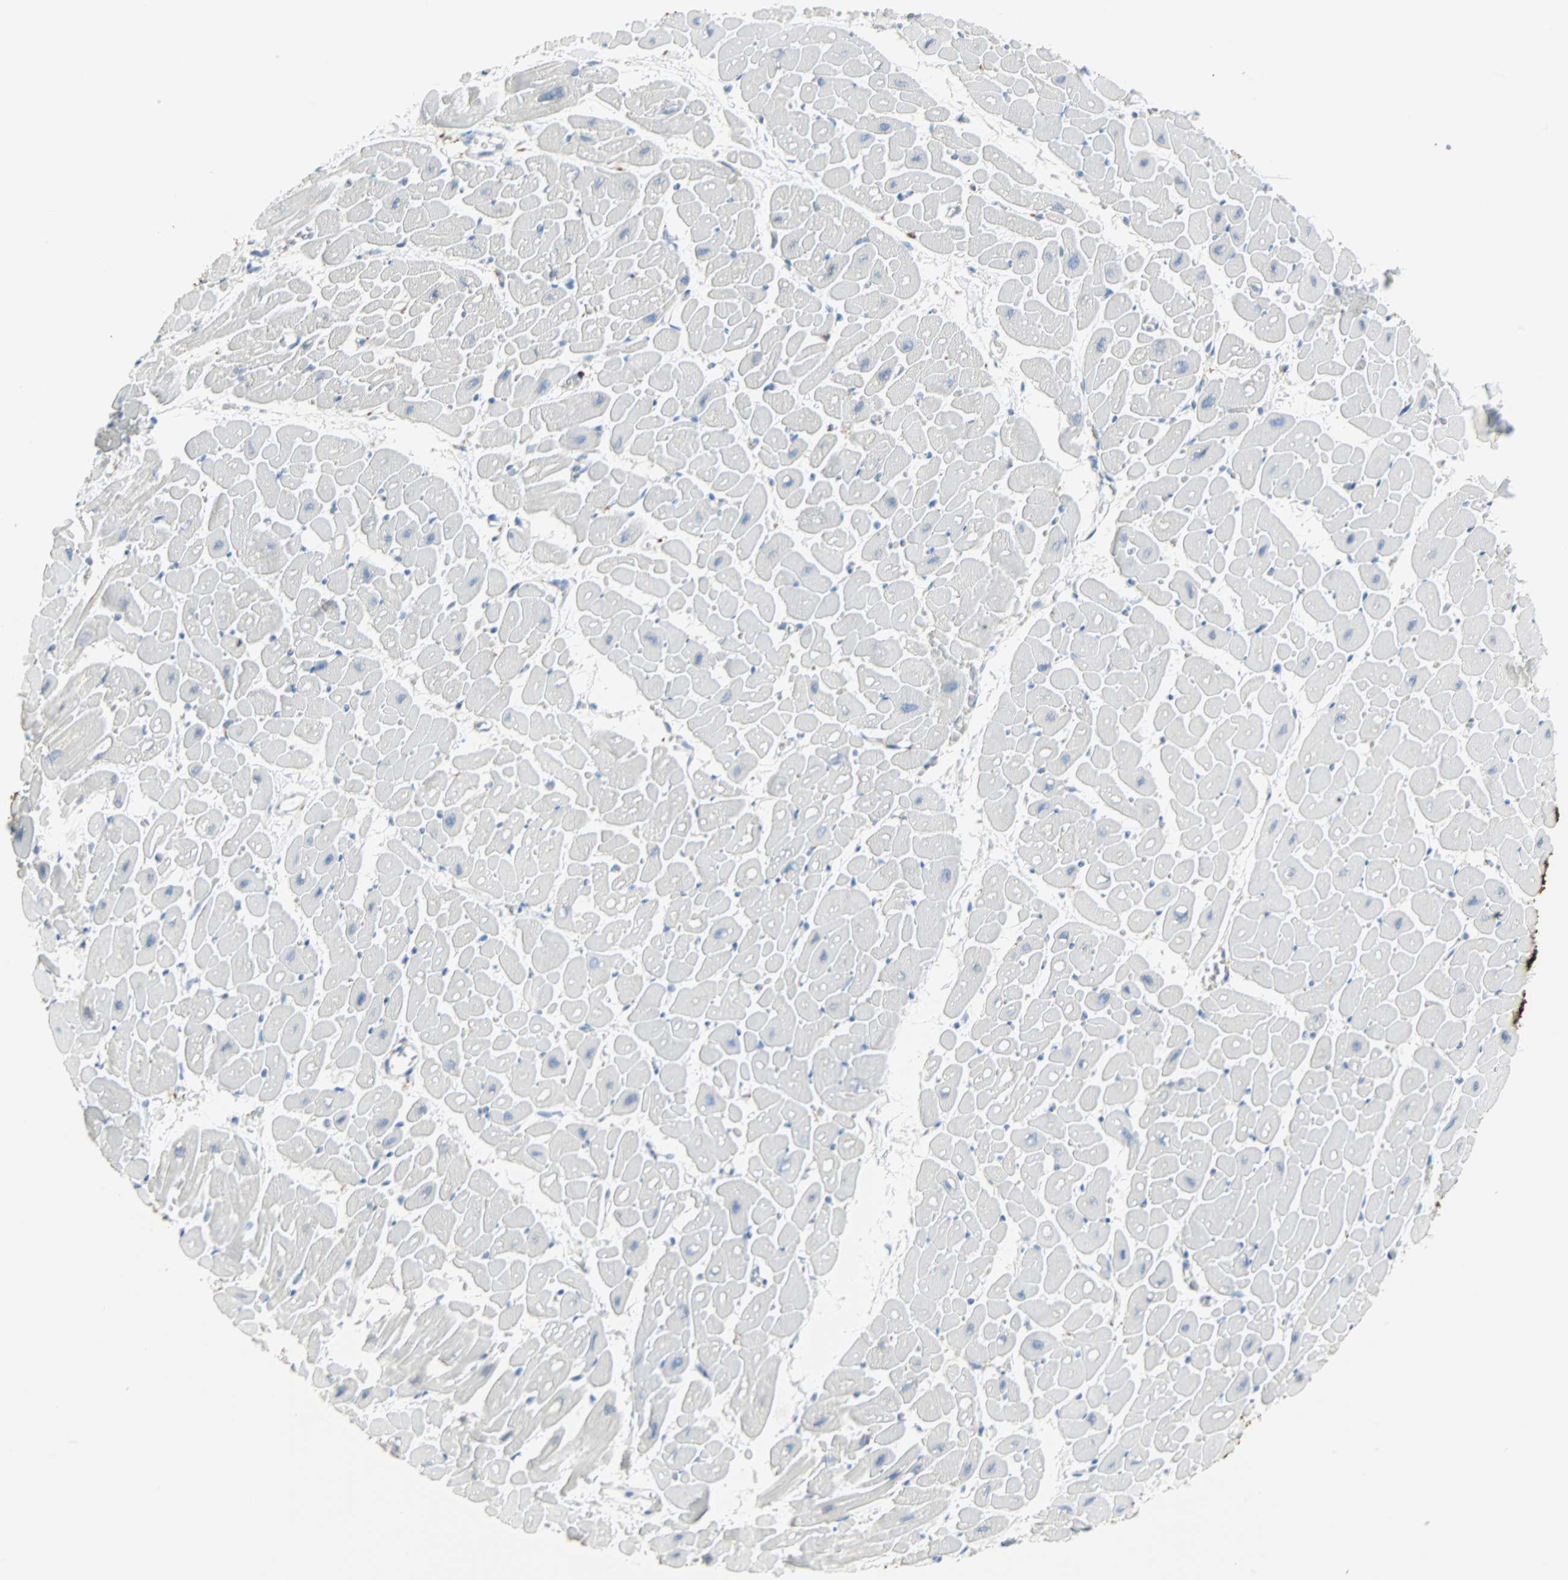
{"staining": {"intensity": "negative", "quantity": "none", "location": "none"}, "tissue": "heart muscle", "cell_type": "Cardiomyocytes", "image_type": "normal", "snomed": [{"axis": "morphology", "description": "Normal tissue, NOS"}, {"axis": "topography", "description": "Heart"}], "caption": "This is an immunohistochemistry photomicrograph of unremarkable heart muscle. There is no expression in cardiomyocytes.", "gene": "STX1A", "patient": {"sex": "male", "age": 45}}